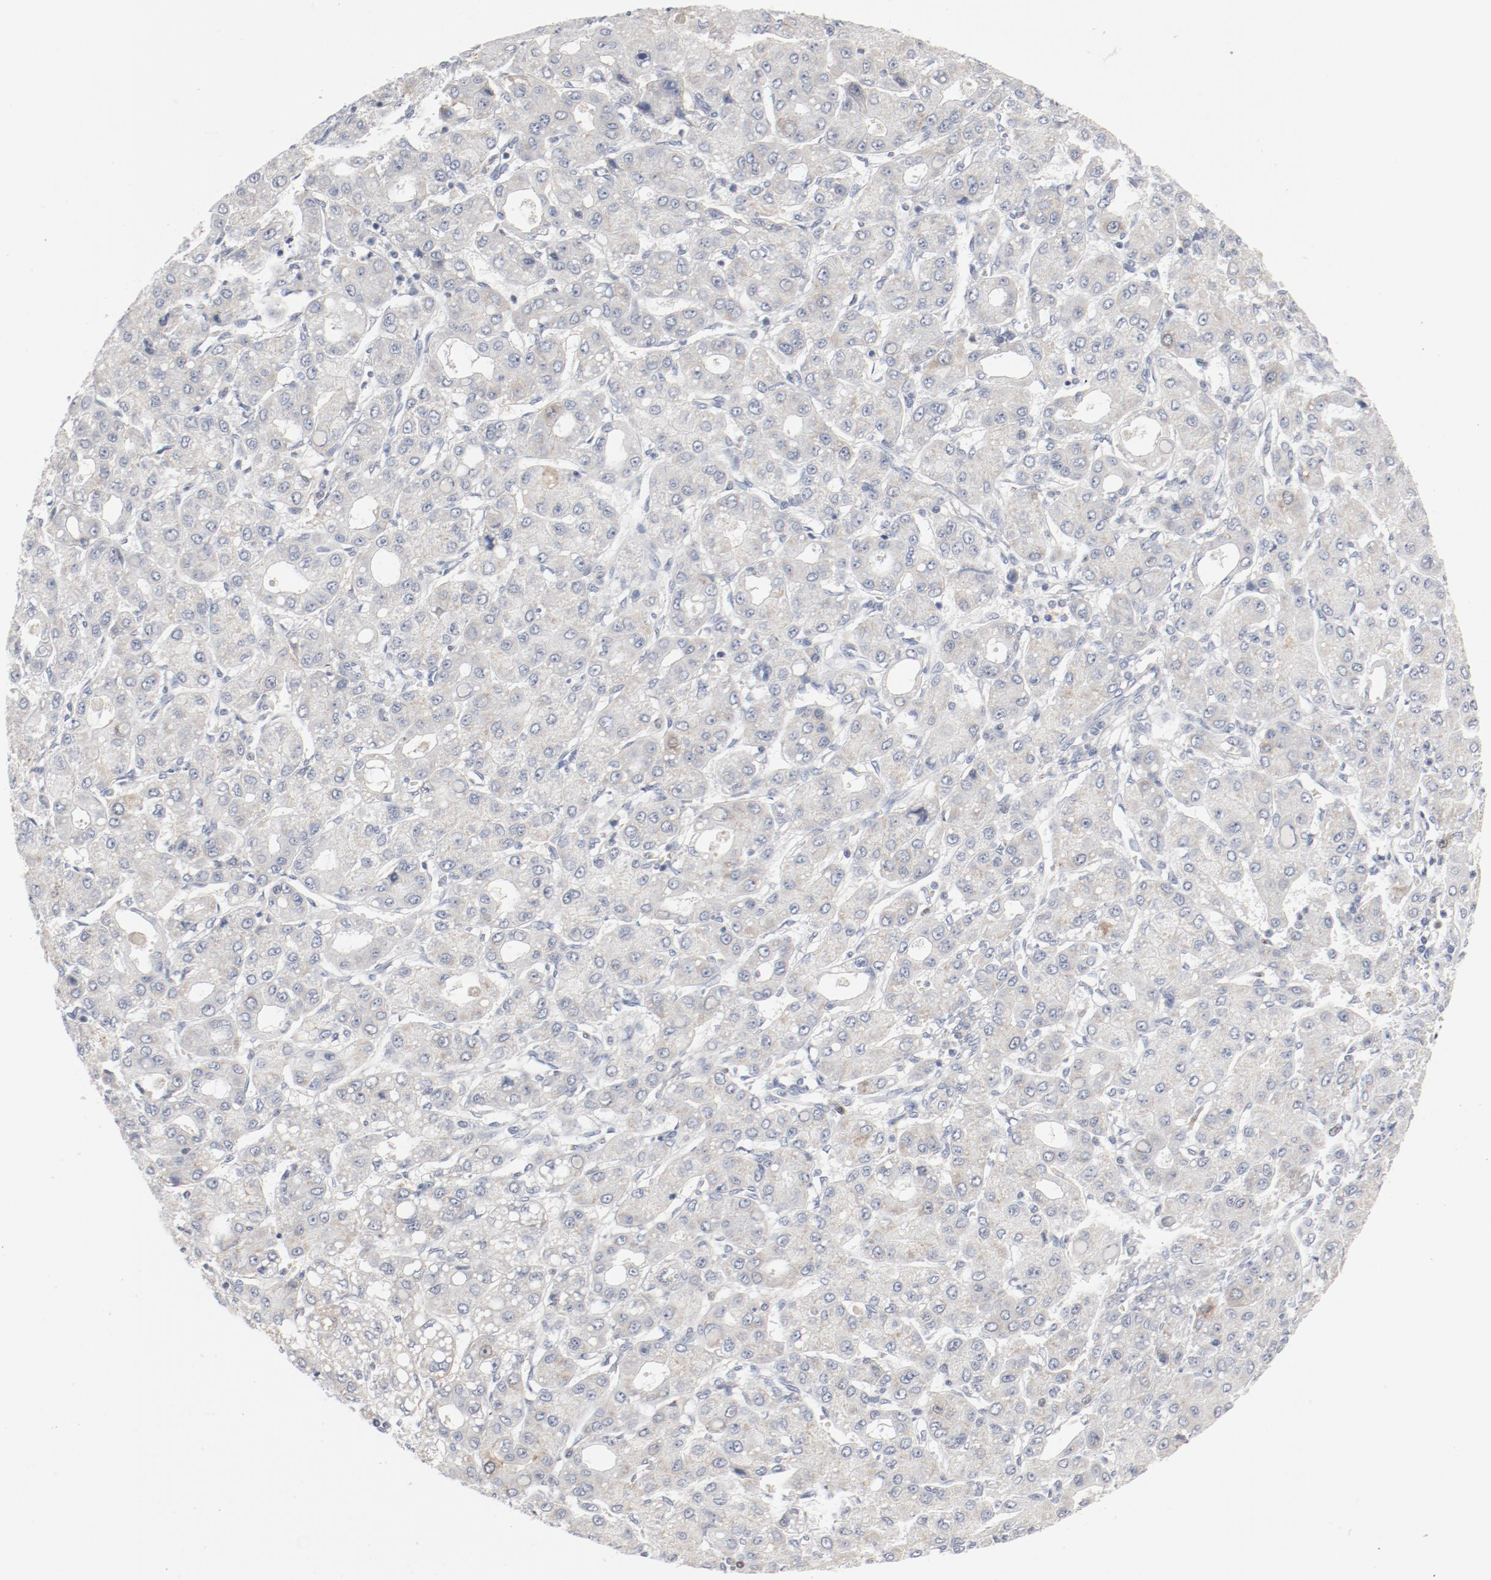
{"staining": {"intensity": "negative", "quantity": "none", "location": "none"}, "tissue": "liver cancer", "cell_type": "Tumor cells", "image_type": "cancer", "snomed": [{"axis": "morphology", "description": "Carcinoma, Hepatocellular, NOS"}, {"axis": "topography", "description": "Liver"}], "caption": "Image shows no significant protein positivity in tumor cells of liver hepatocellular carcinoma.", "gene": "CDK1", "patient": {"sex": "male", "age": 69}}